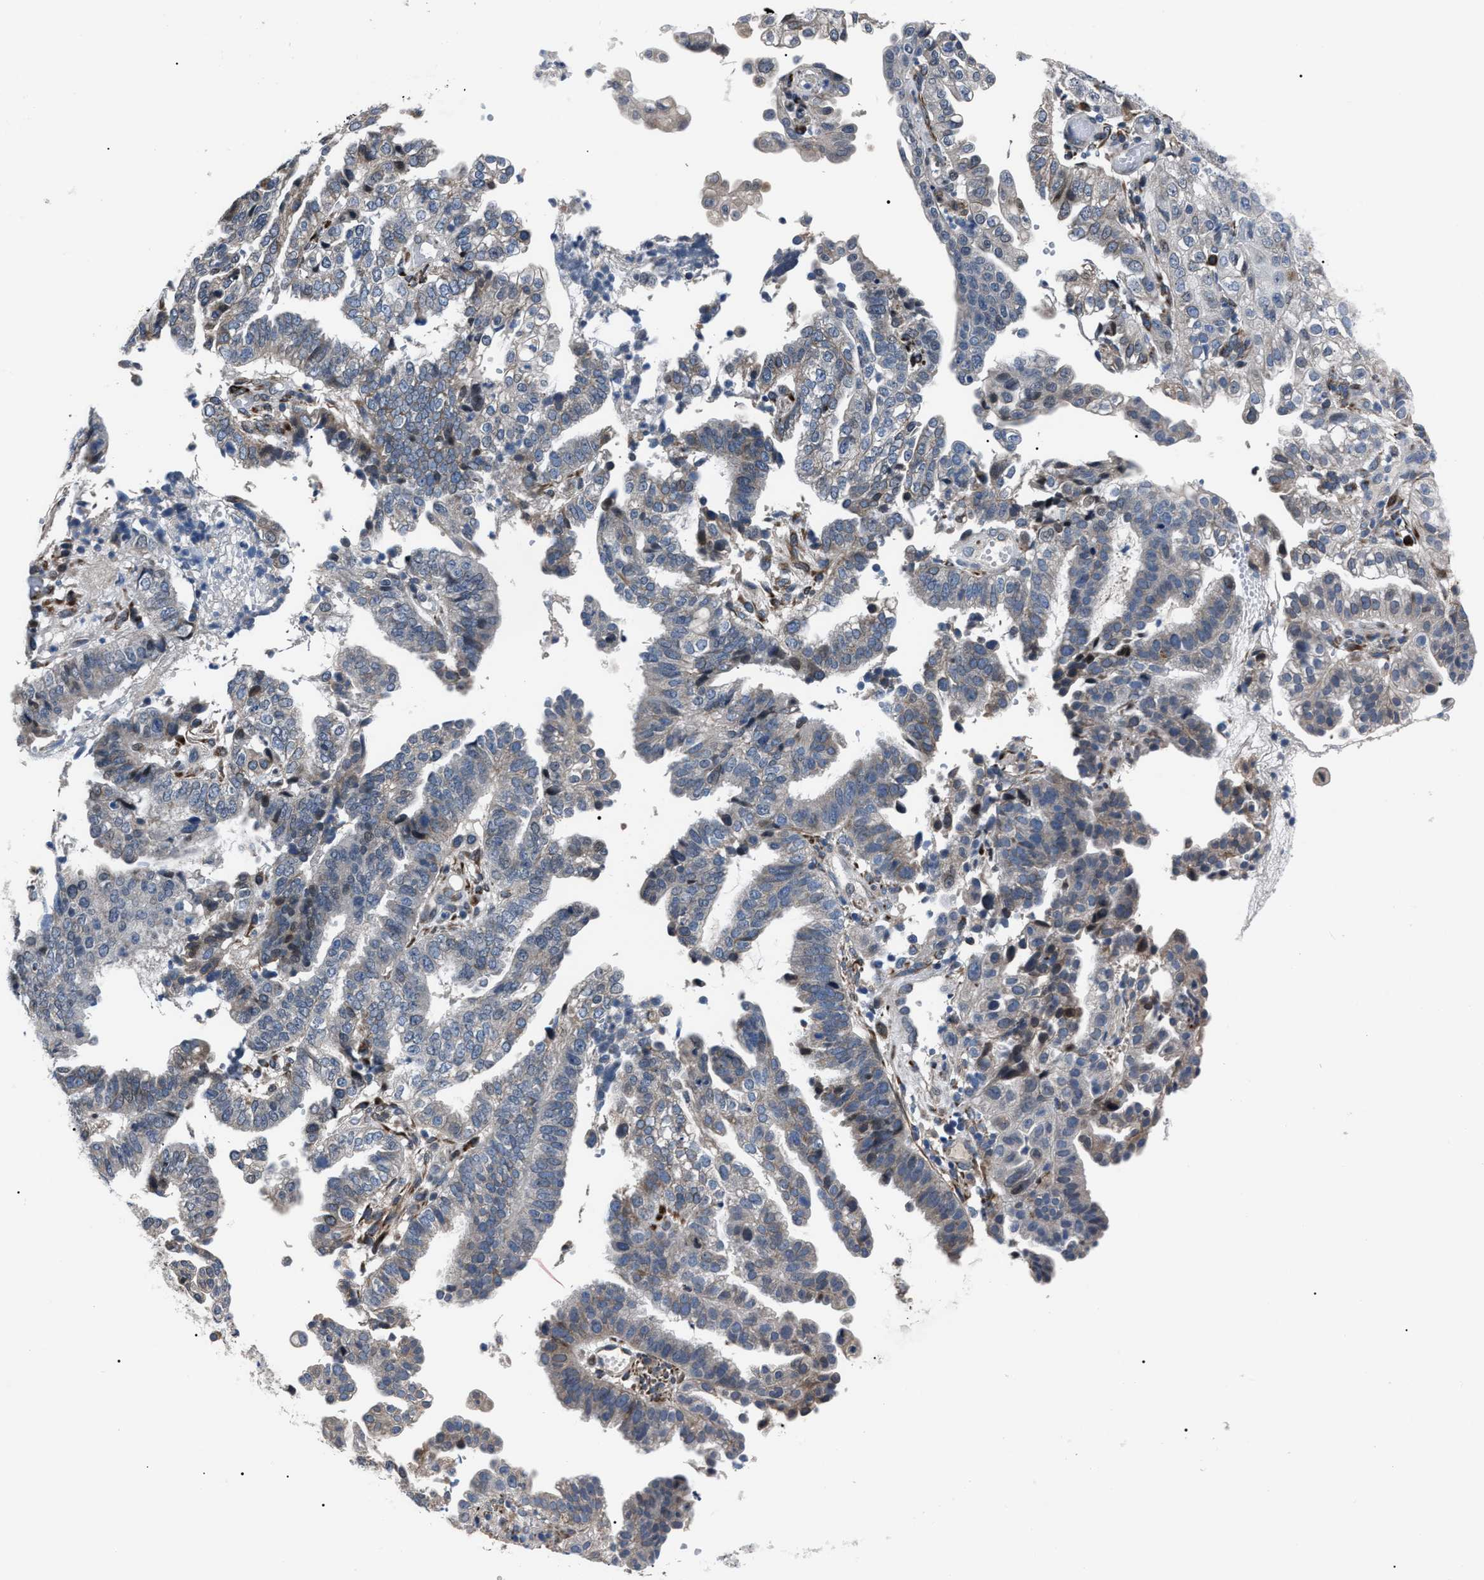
{"staining": {"intensity": "moderate", "quantity": "25%-75%", "location": "cytoplasmic/membranous"}, "tissue": "endometrial cancer", "cell_type": "Tumor cells", "image_type": "cancer", "snomed": [{"axis": "morphology", "description": "Adenocarcinoma, NOS"}, {"axis": "topography", "description": "Endometrium"}], "caption": "IHC (DAB (3,3'-diaminobenzidine)) staining of endometrial cancer (adenocarcinoma) displays moderate cytoplasmic/membranous protein positivity in about 25%-75% of tumor cells. (brown staining indicates protein expression, while blue staining denotes nuclei).", "gene": "LRRC14", "patient": {"sex": "female", "age": 51}}